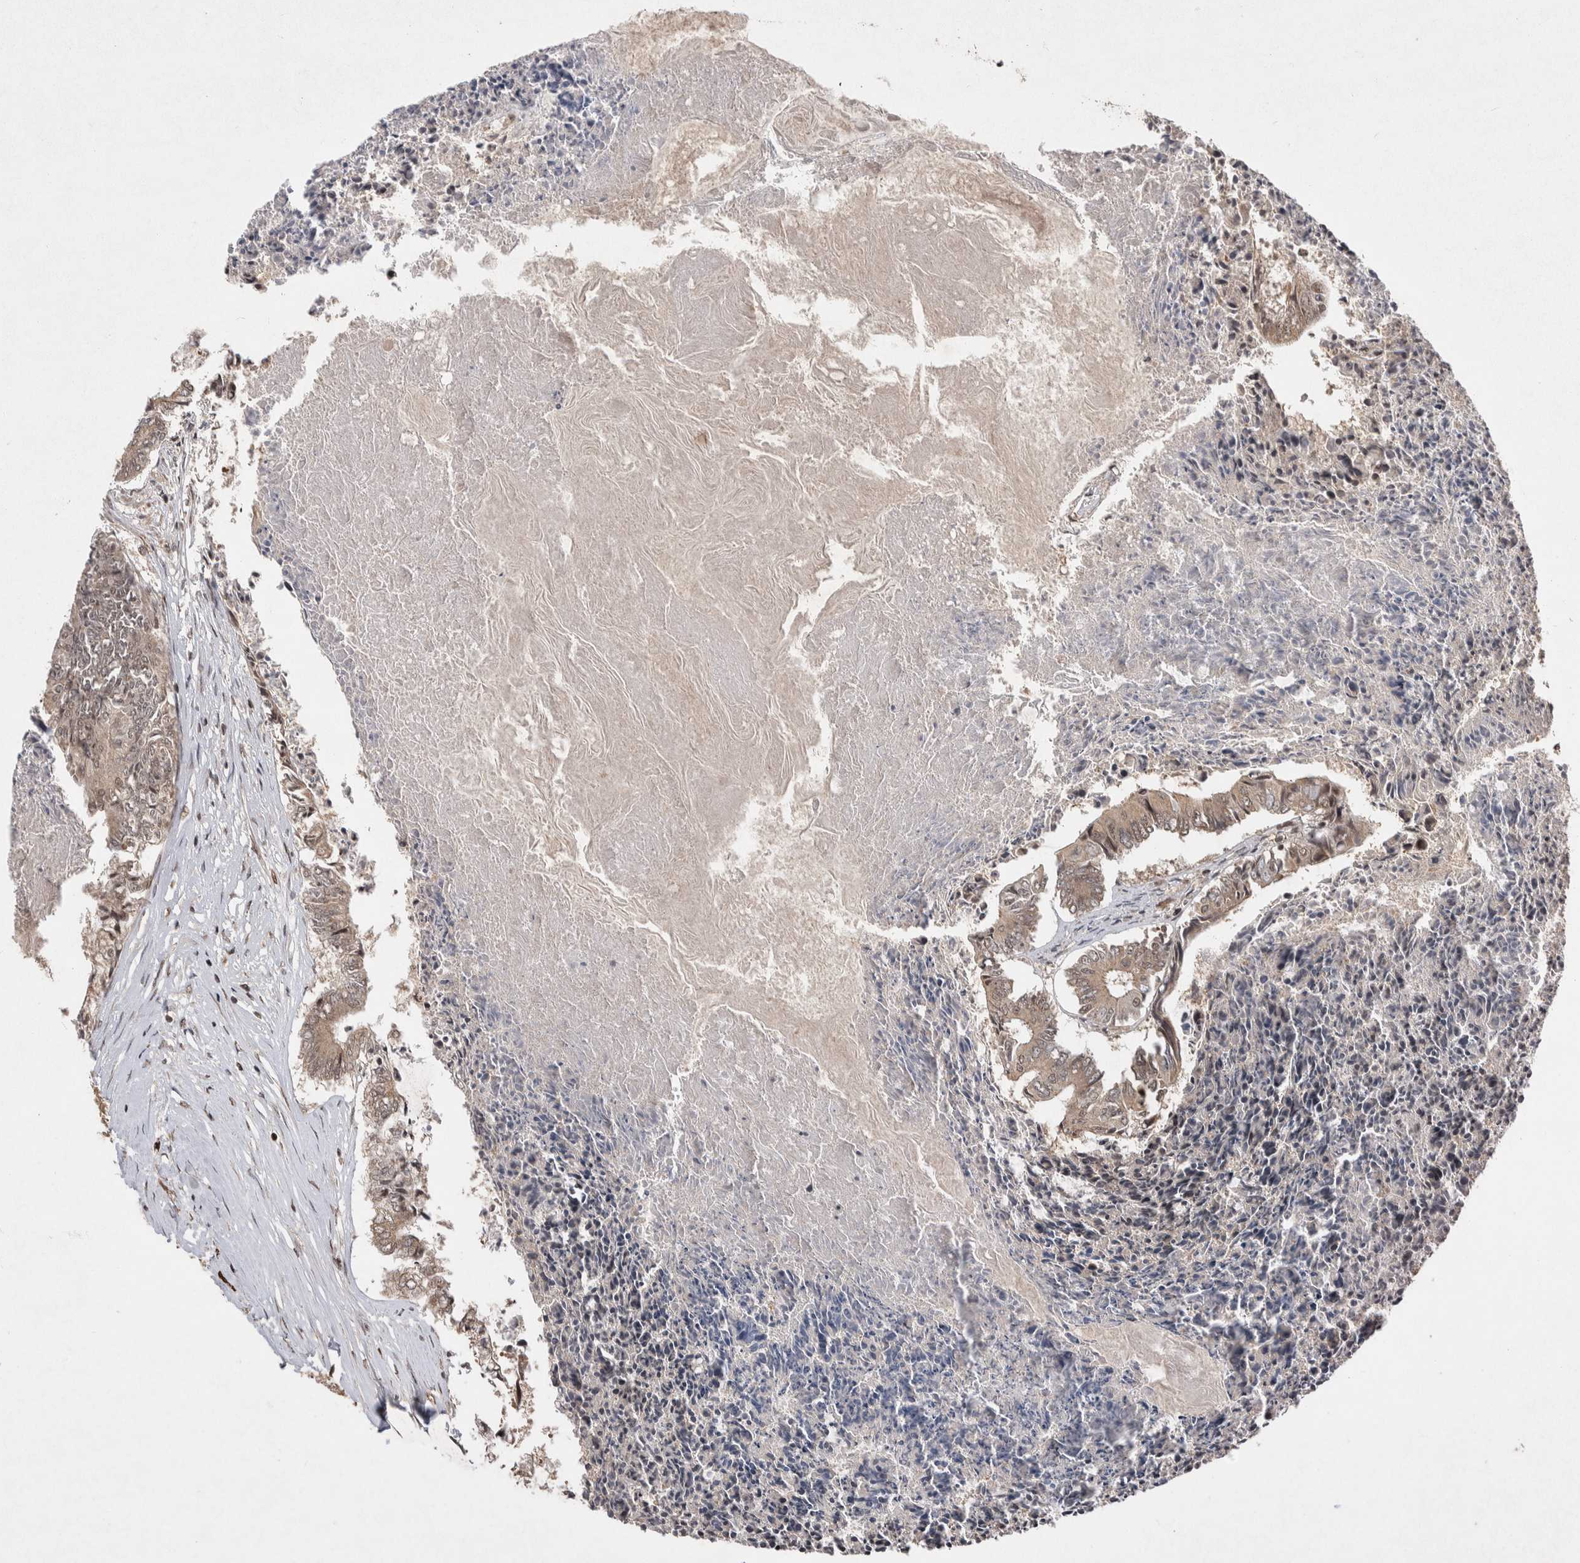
{"staining": {"intensity": "weak", "quantity": ">75%", "location": "cytoplasmic/membranous,nuclear"}, "tissue": "colorectal cancer", "cell_type": "Tumor cells", "image_type": "cancer", "snomed": [{"axis": "morphology", "description": "Adenocarcinoma, NOS"}, {"axis": "topography", "description": "Rectum"}], "caption": "The micrograph reveals a brown stain indicating the presence of a protein in the cytoplasmic/membranous and nuclear of tumor cells in colorectal adenocarcinoma.", "gene": "TOR1B", "patient": {"sex": "male", "age": 63}}